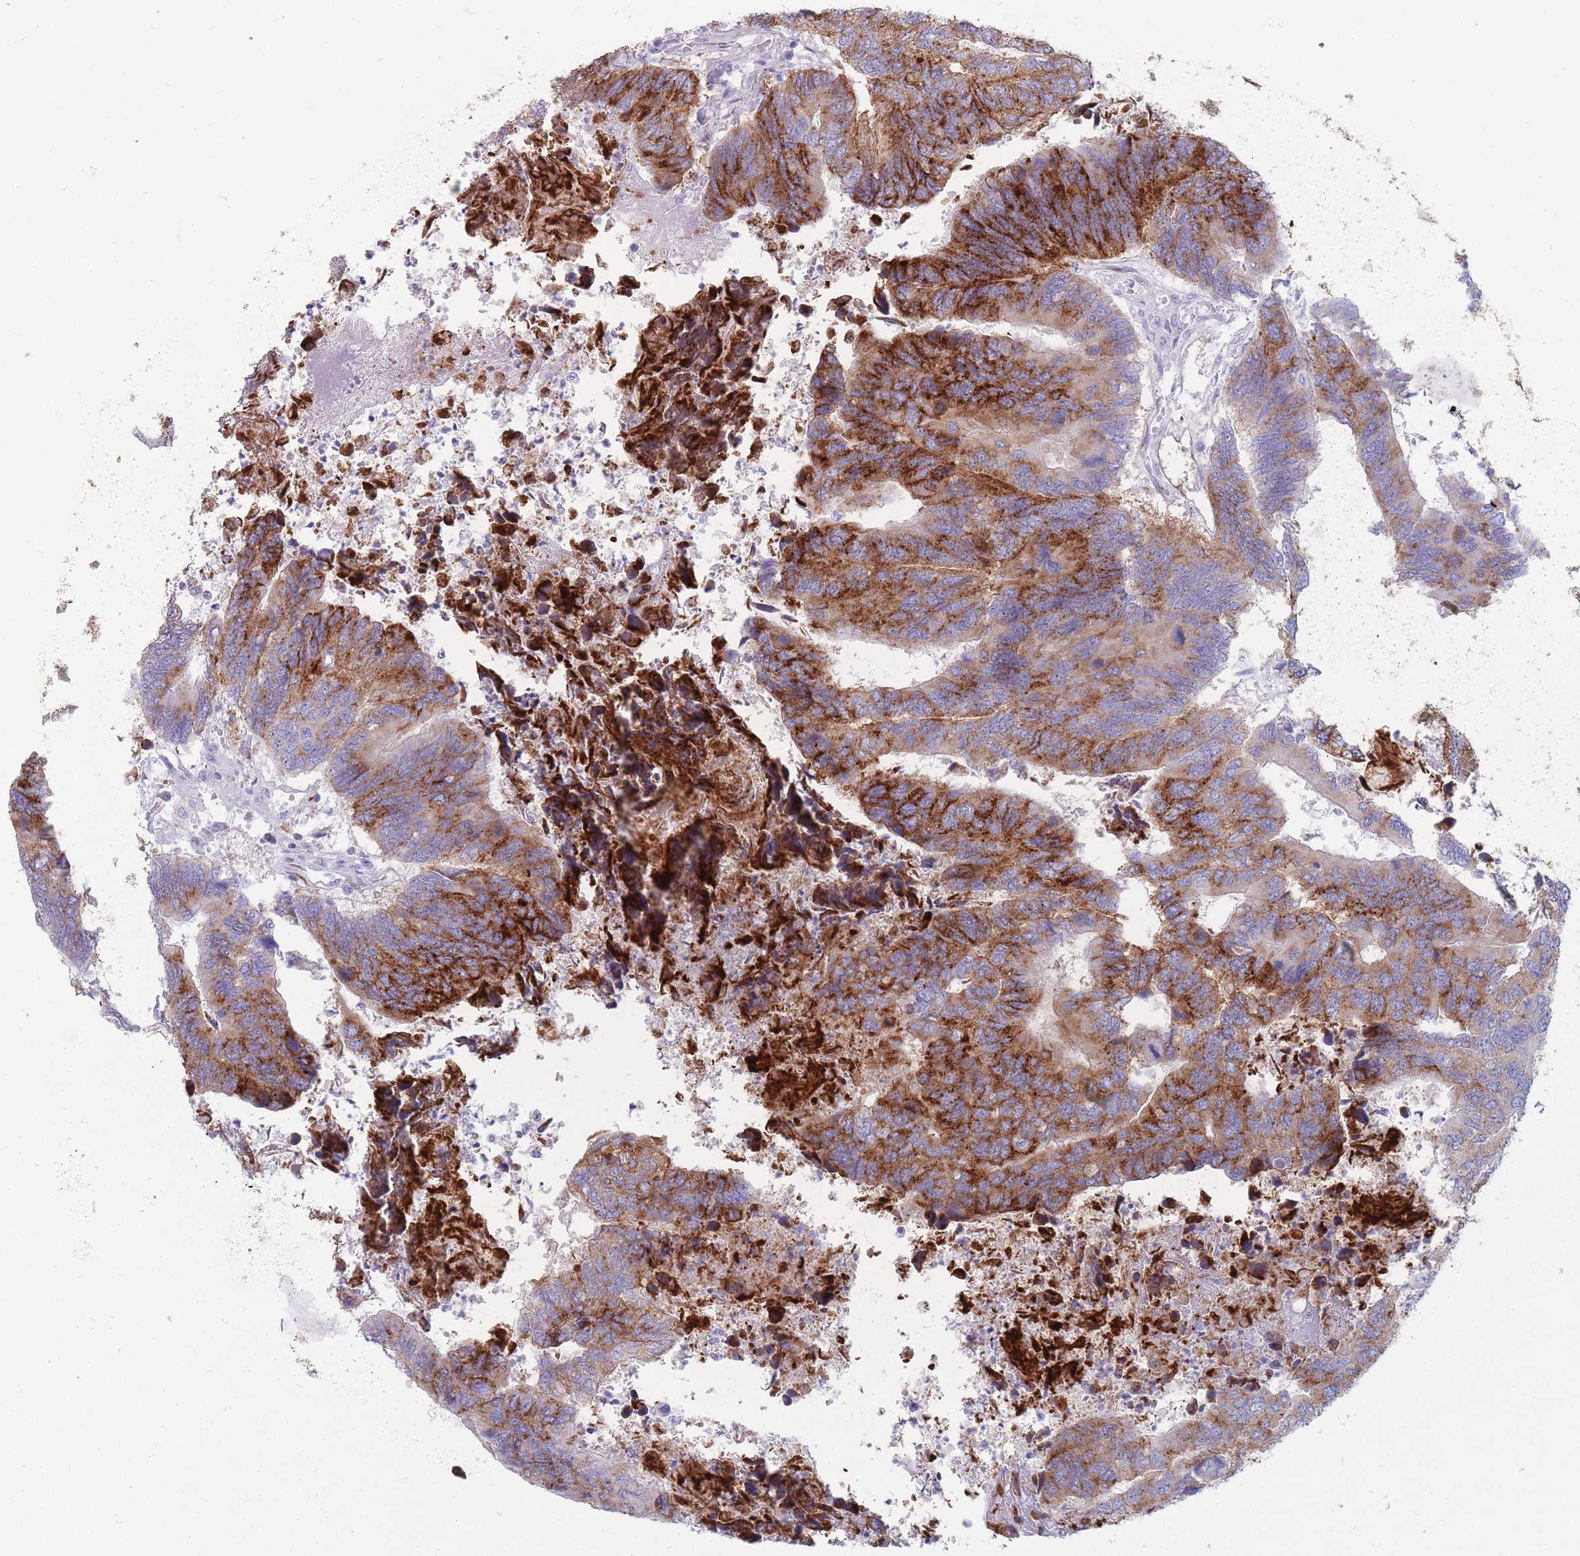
{"staining": {"intensity": "strong", "quantity": ">75%", "location": "cytoplasmic/membranous"}, "tissue": "colorectal cancer", "cell_type": "Tumor cells", "image_type": "cancer", "snomed": [{"axis": "morphology", "description": "Adenocarcinoma, NOS"}, {"axis": "topography", "description": "Colon"}], "caption": "A micrograph of human colorectal cancer stained for a protein demonstrates strong cytoplasmic/membranous brown staining in tumor cells.", "gene": "ST3GAL5", "patient": {"sex": "female", "age": 67}}